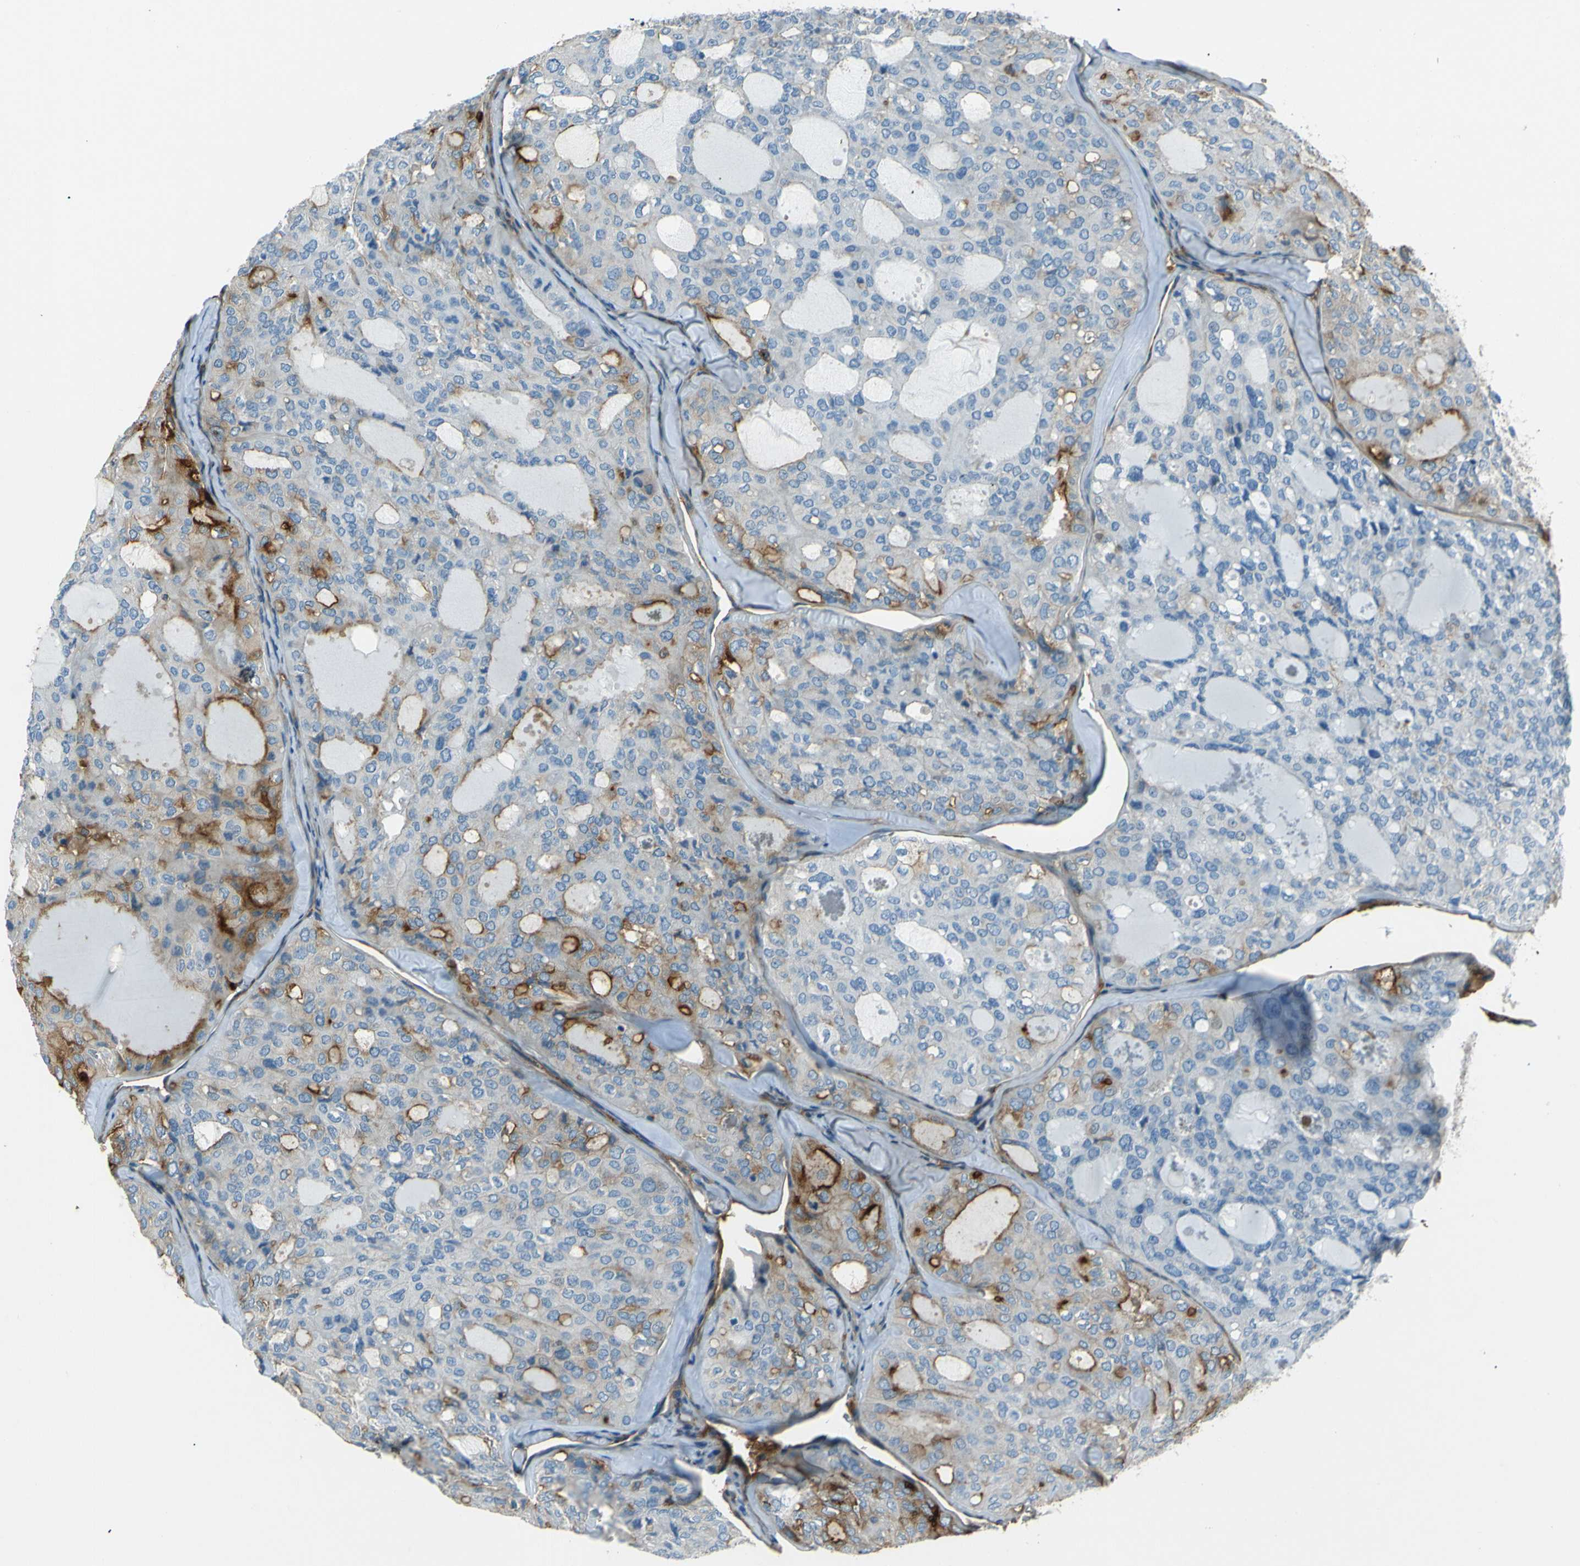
{"staining": {"intensity": "strong", "quantity": "<25%", "location": "cytoplasmic/membranous"}, "tissue": "thyroid cancer", "cell_type": "Tumor cells", "image_type": "cancer", "snomed": [{"axis": "morphology", "description": "Follicular adenoma carcinoma, NOS"}, {"axis": "topography", "description": "Thyroid gland"}], "caption": "Thyroid cancer stained with DAB IHC demonstrates medium levels of strong cytoplasmic/membranous staining in about <25% of tumor cells.", "gene": "ENTPD1", "patient": {"sex": "male", "age": 75}}